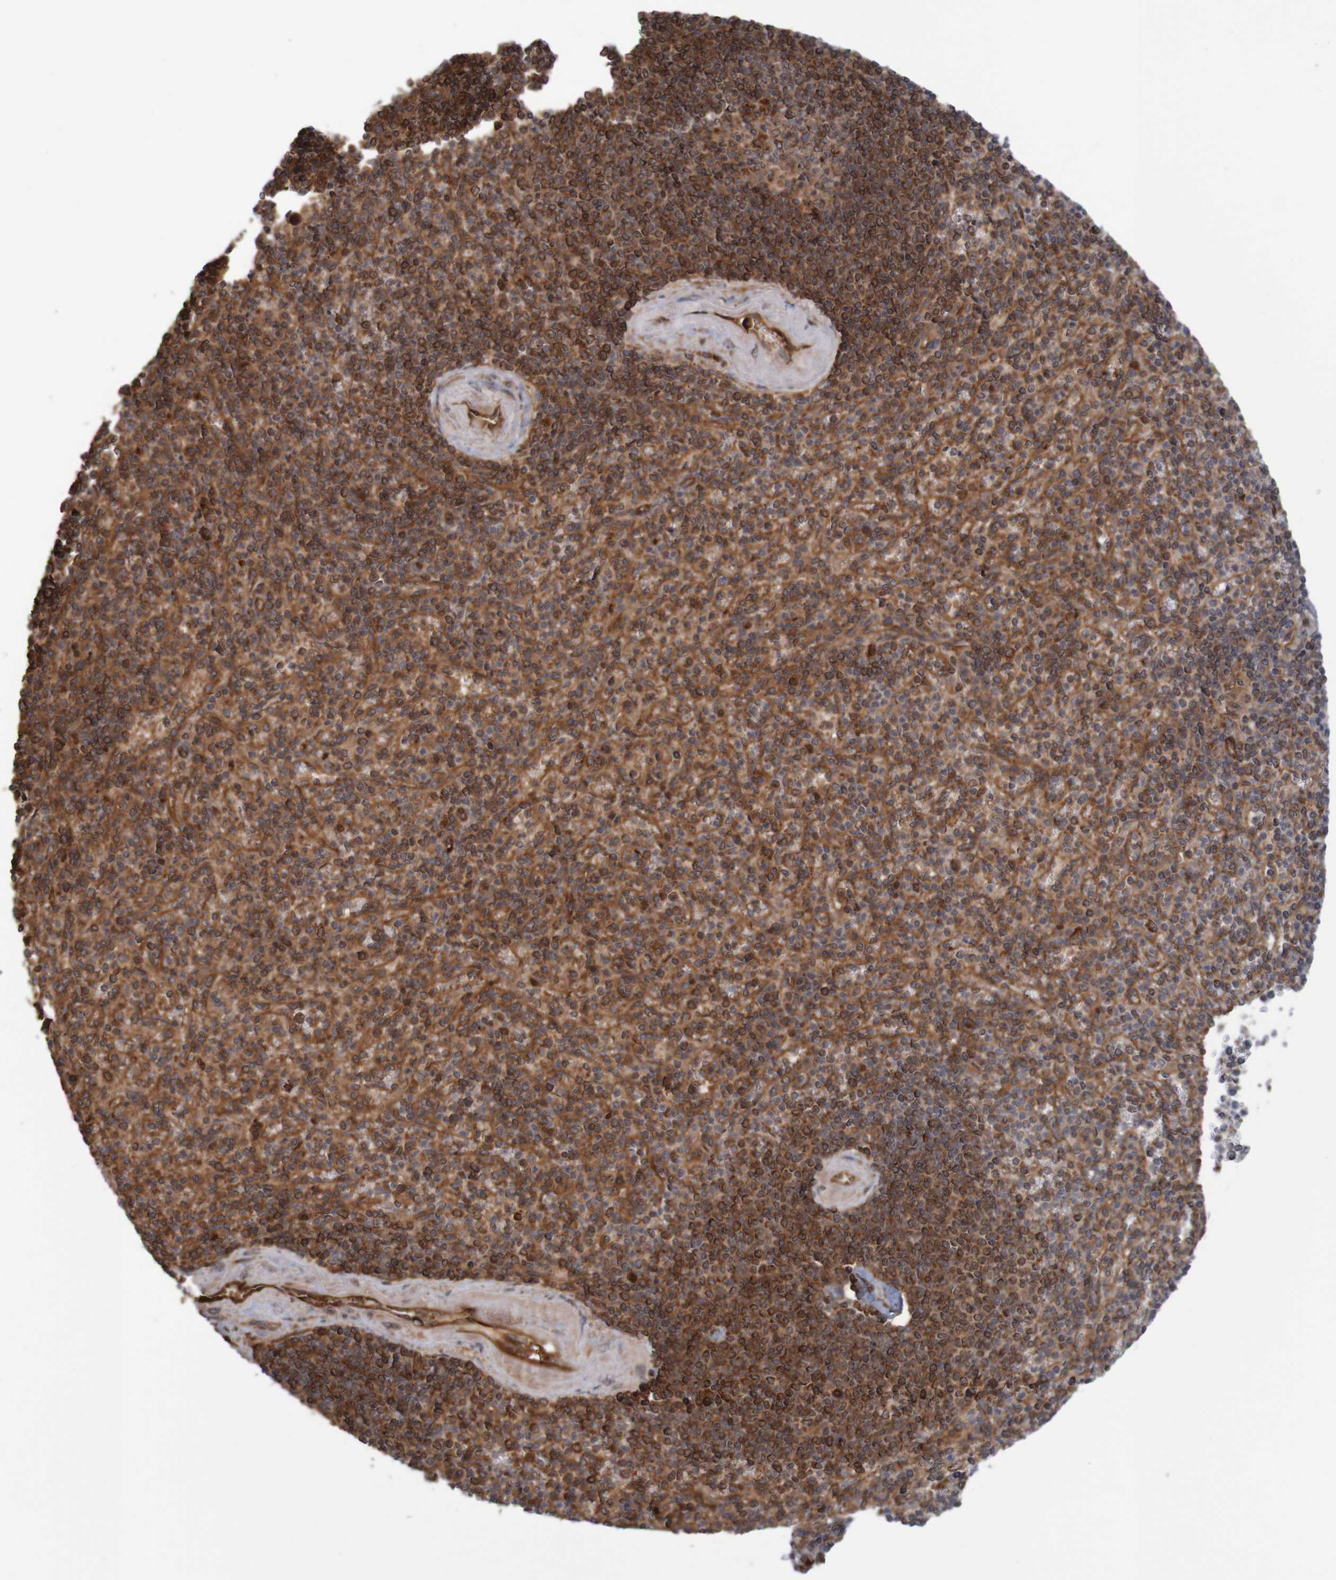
{"staining": {"intensity": "strong", "quantity": ">75%", "location": "cytoplasmic/membranous"}, "tissue": "spleen", "cell_type": "Cells in red pulp", "image_type": "normal", "snomed": [{"axis": "morphology", "description": "Normal tissue, NOS"}, {"axis": "topography", "description": "Spleen"}], "caption": "Protein staining of normal spleen shows strong cytoplasmic/membranous staining in about >75% of cells in red pulp. (brown staining indicates protein expression, while blue staining denotes nuclei).", "gene": "MRPL52", "patient": {"sex": "female", "age": 74}}